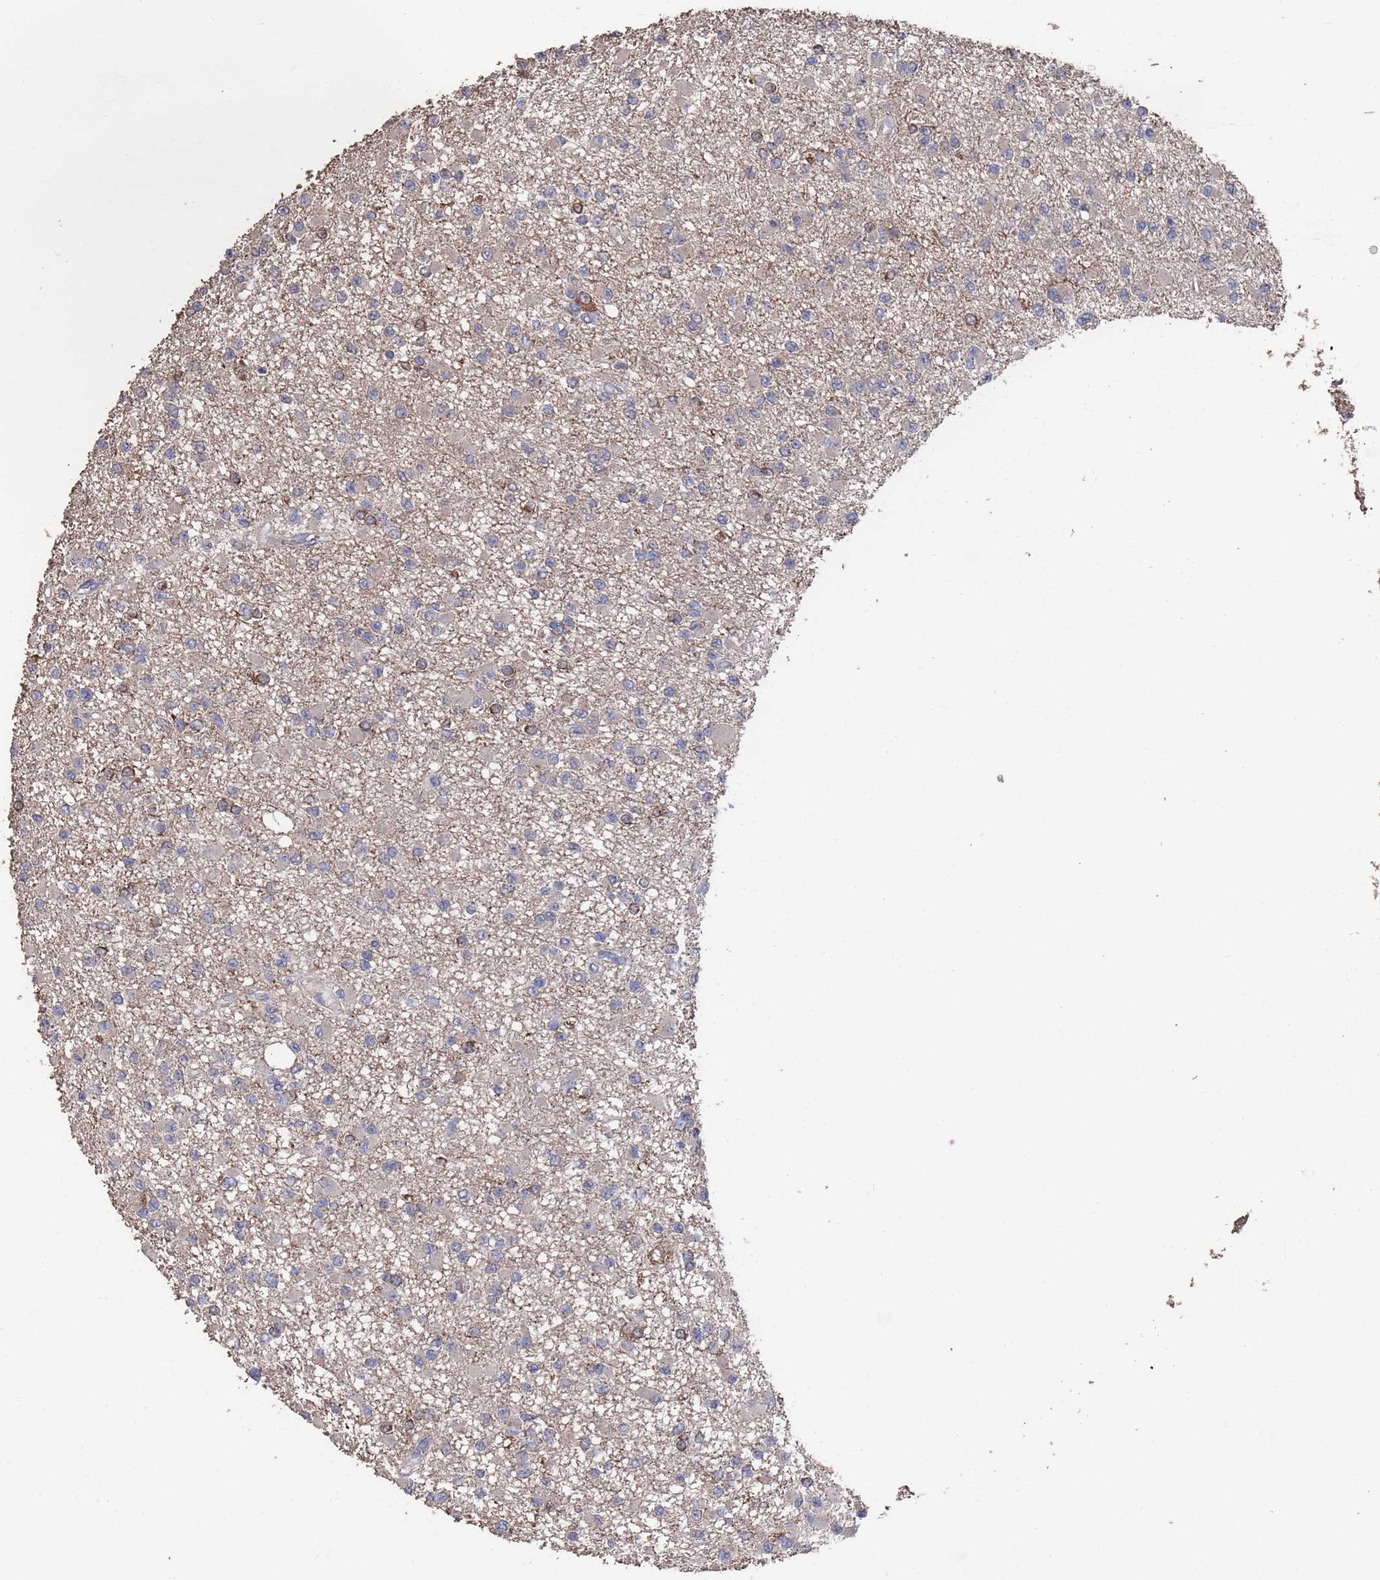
{"staining": {"intensity": "moderate", "quantity": "<25%", "location": "cytoplasmic/membranous"}, "tissue": "glioma", "cell_type": "Tumor cells", "image_type": "cancer", "snomed": [{"axis": "morphology", "description": "Glioma, malignant, Low grade"}, {"axis": "topography", "description": "Brain"}], "caption": "This is a micrograph of IHC staining of glioma, which shows moderate positivity in the cytoplasmic/membranous of tumor cells.", "gene": "BTBD18", "patient": {"sex": "female", "age": 22}}